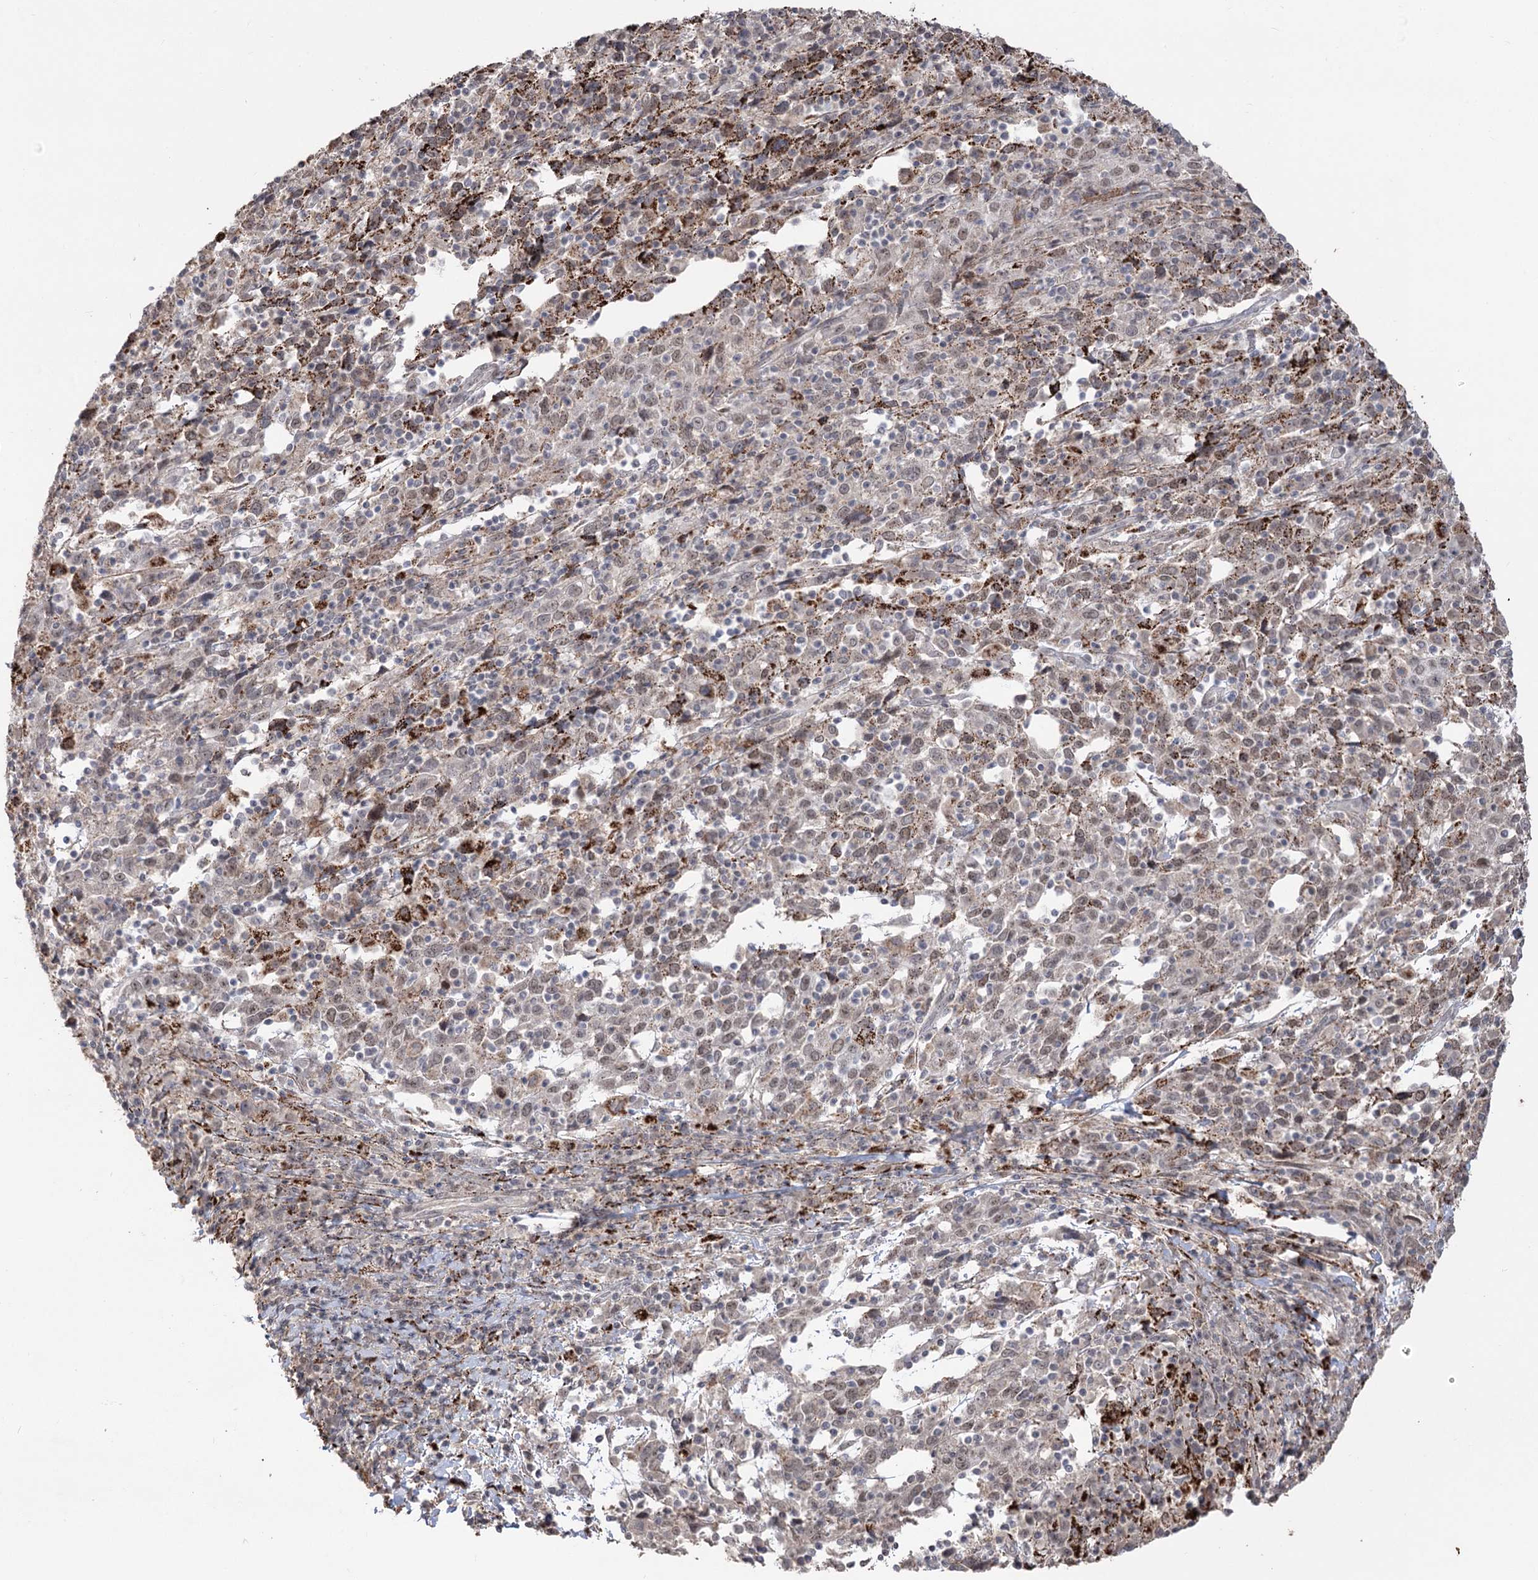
{"staining": {"intensity": "weak", "quantity": "25%-75%", "location": "nuclear"}, "tissue": "cervical cancer", "cell_type": "Tumor cells", "image_type": "cancer", "snomed": [{"axis": "morphology", "description": "Squamous cell carcinoma, NOS"}, {"axis": "topography", "description": "Cervix"}], "caption": "Weak nuclear protein positivity is present in about 25%-75% of tumor cells in cervical cancer (squamous cell carcinoma).", "gene": "ZSCAN23", "patient": {"sex": "female", "age": 46}}